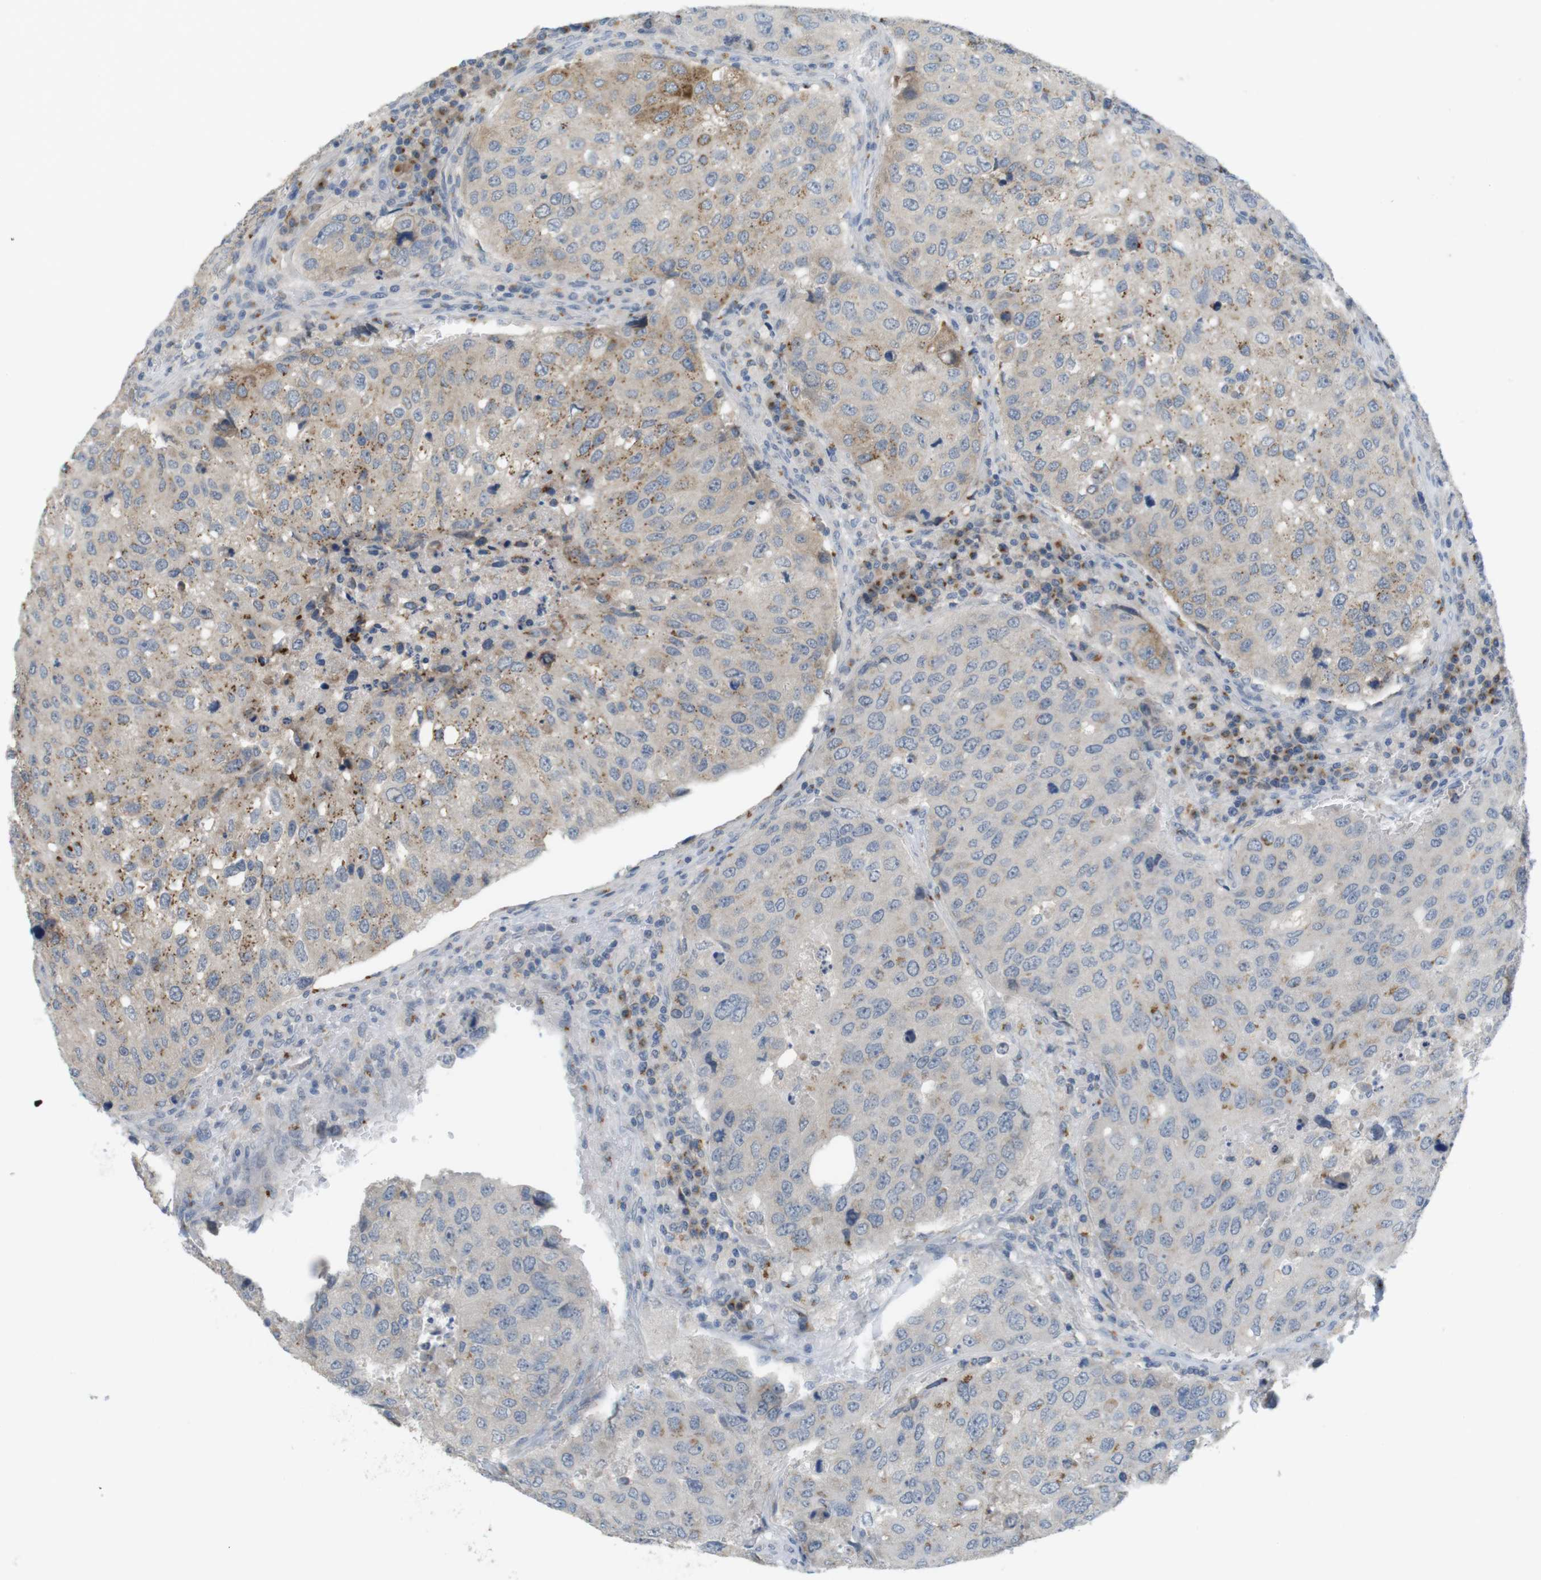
{"staining": {"intensity": "moderate", "quantity": "<25%", "location": "cytoplasmic/membranous"}, "tissue": "urothelial cancer", "cell_type": "Tumor cells", "image_type": "cancer", "snomed": [{"axis": "morphology", "description": "Urothelial carcinoma, High grade"}, {"axis": "topography", "description": "Lymph node"}, {"axis": "topography", "description": "Urinary bladder"}], "caption": "Protein analysis of urothelial cancer tissue exhibits moderate cytoplasmic/membranous positivity in approximately <25% of tumor cells. (IHC, brightfield microscopy, high magnification).", "gene": "YIPF3", "patient": {"sex": "male", "age": 51}}